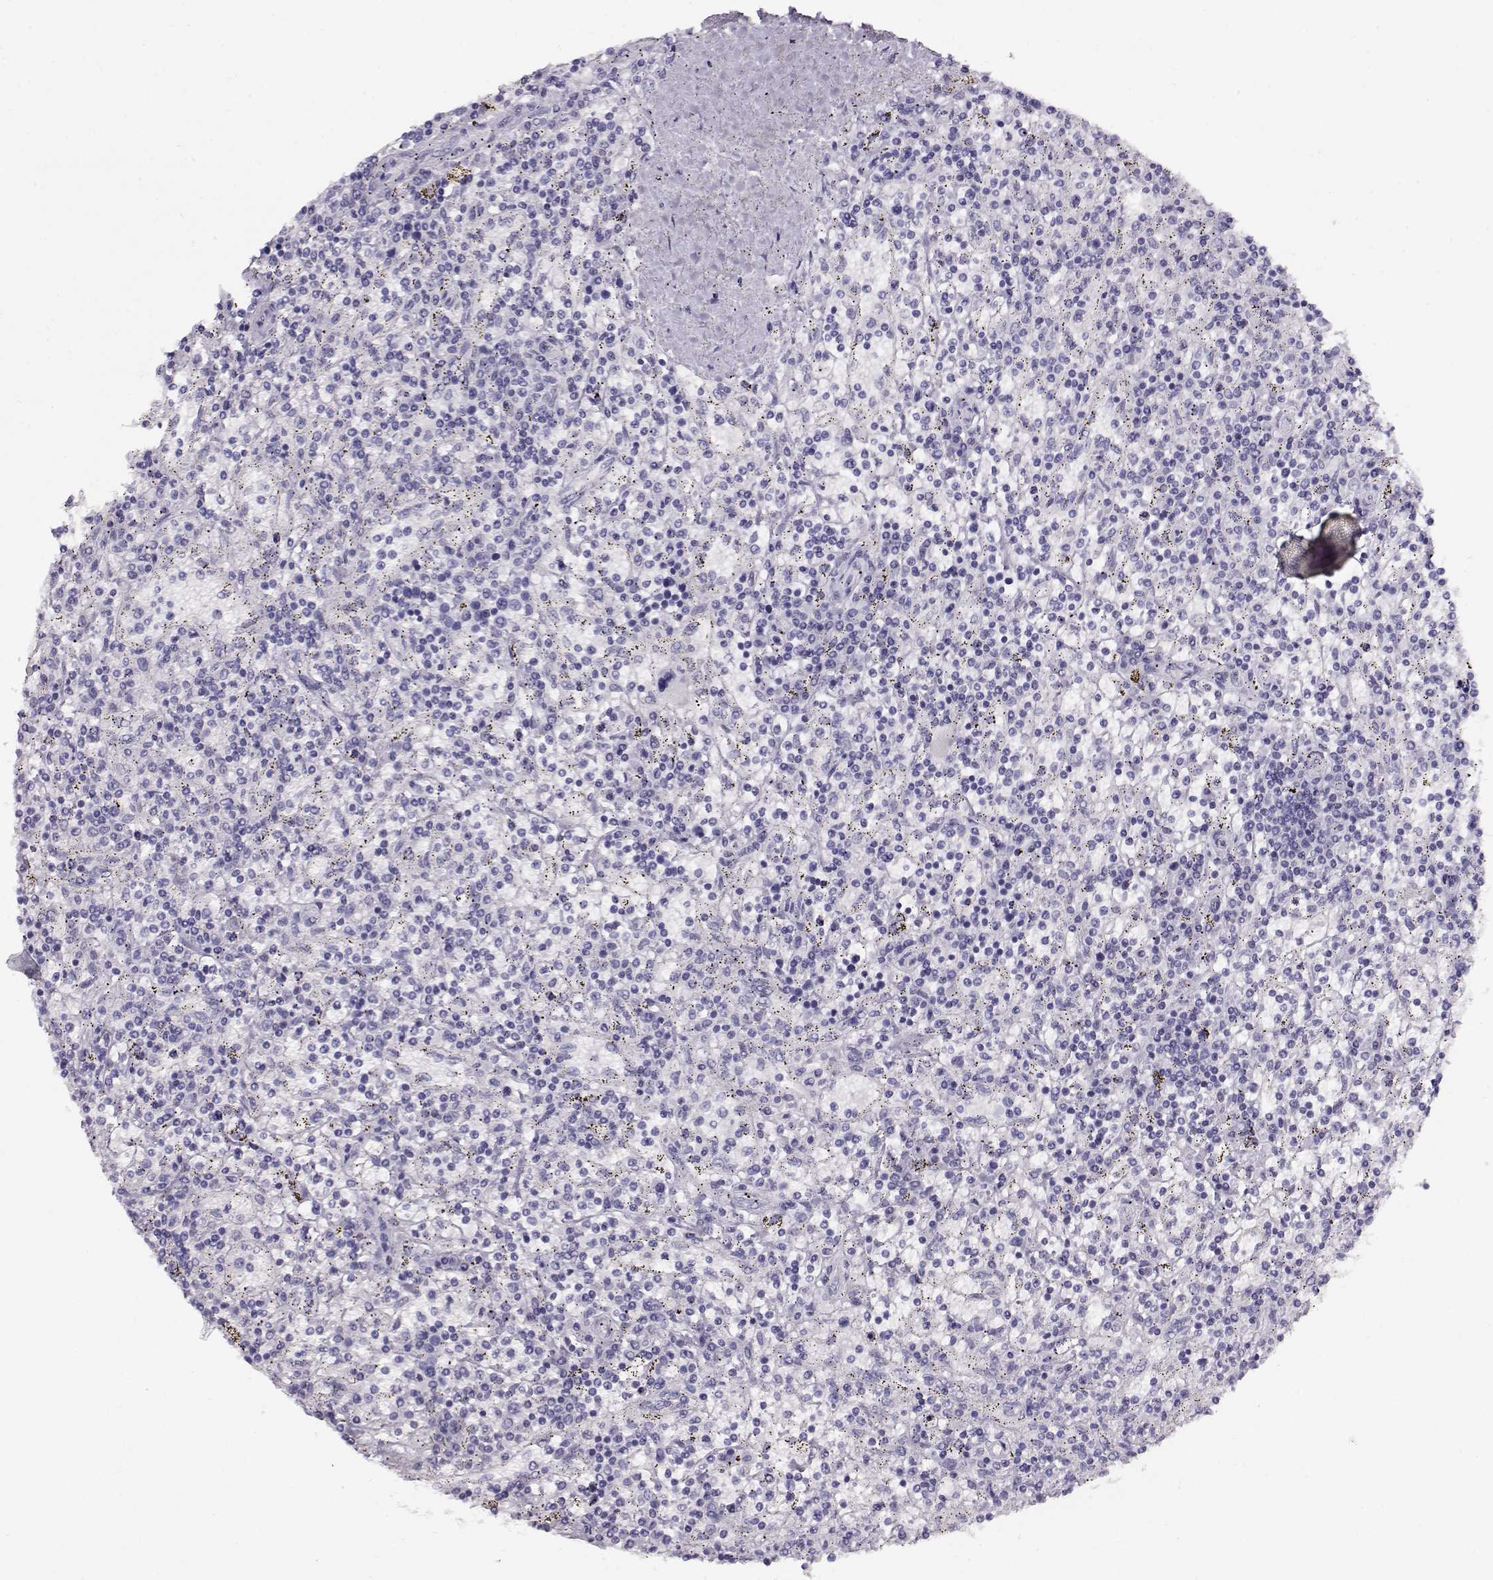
{"staining": {"intensity": "negative", "quantity": "none", "location": "none"}, "tissue": "lymphoma", "cell_type": "Tumor cells", "image_type": "cancer", "snomed": [{"axis": "morphology", "description": "Malignant lymphoma, non-Hodgkin's type, Low grade"}, {"axis": "topography", "description": "Spleen"}], "caption": "Tumor cells are negative for protein expression in human lymphoma.", "gene": "ACTN2", "patient": {"sex": "male", "age": 62}}